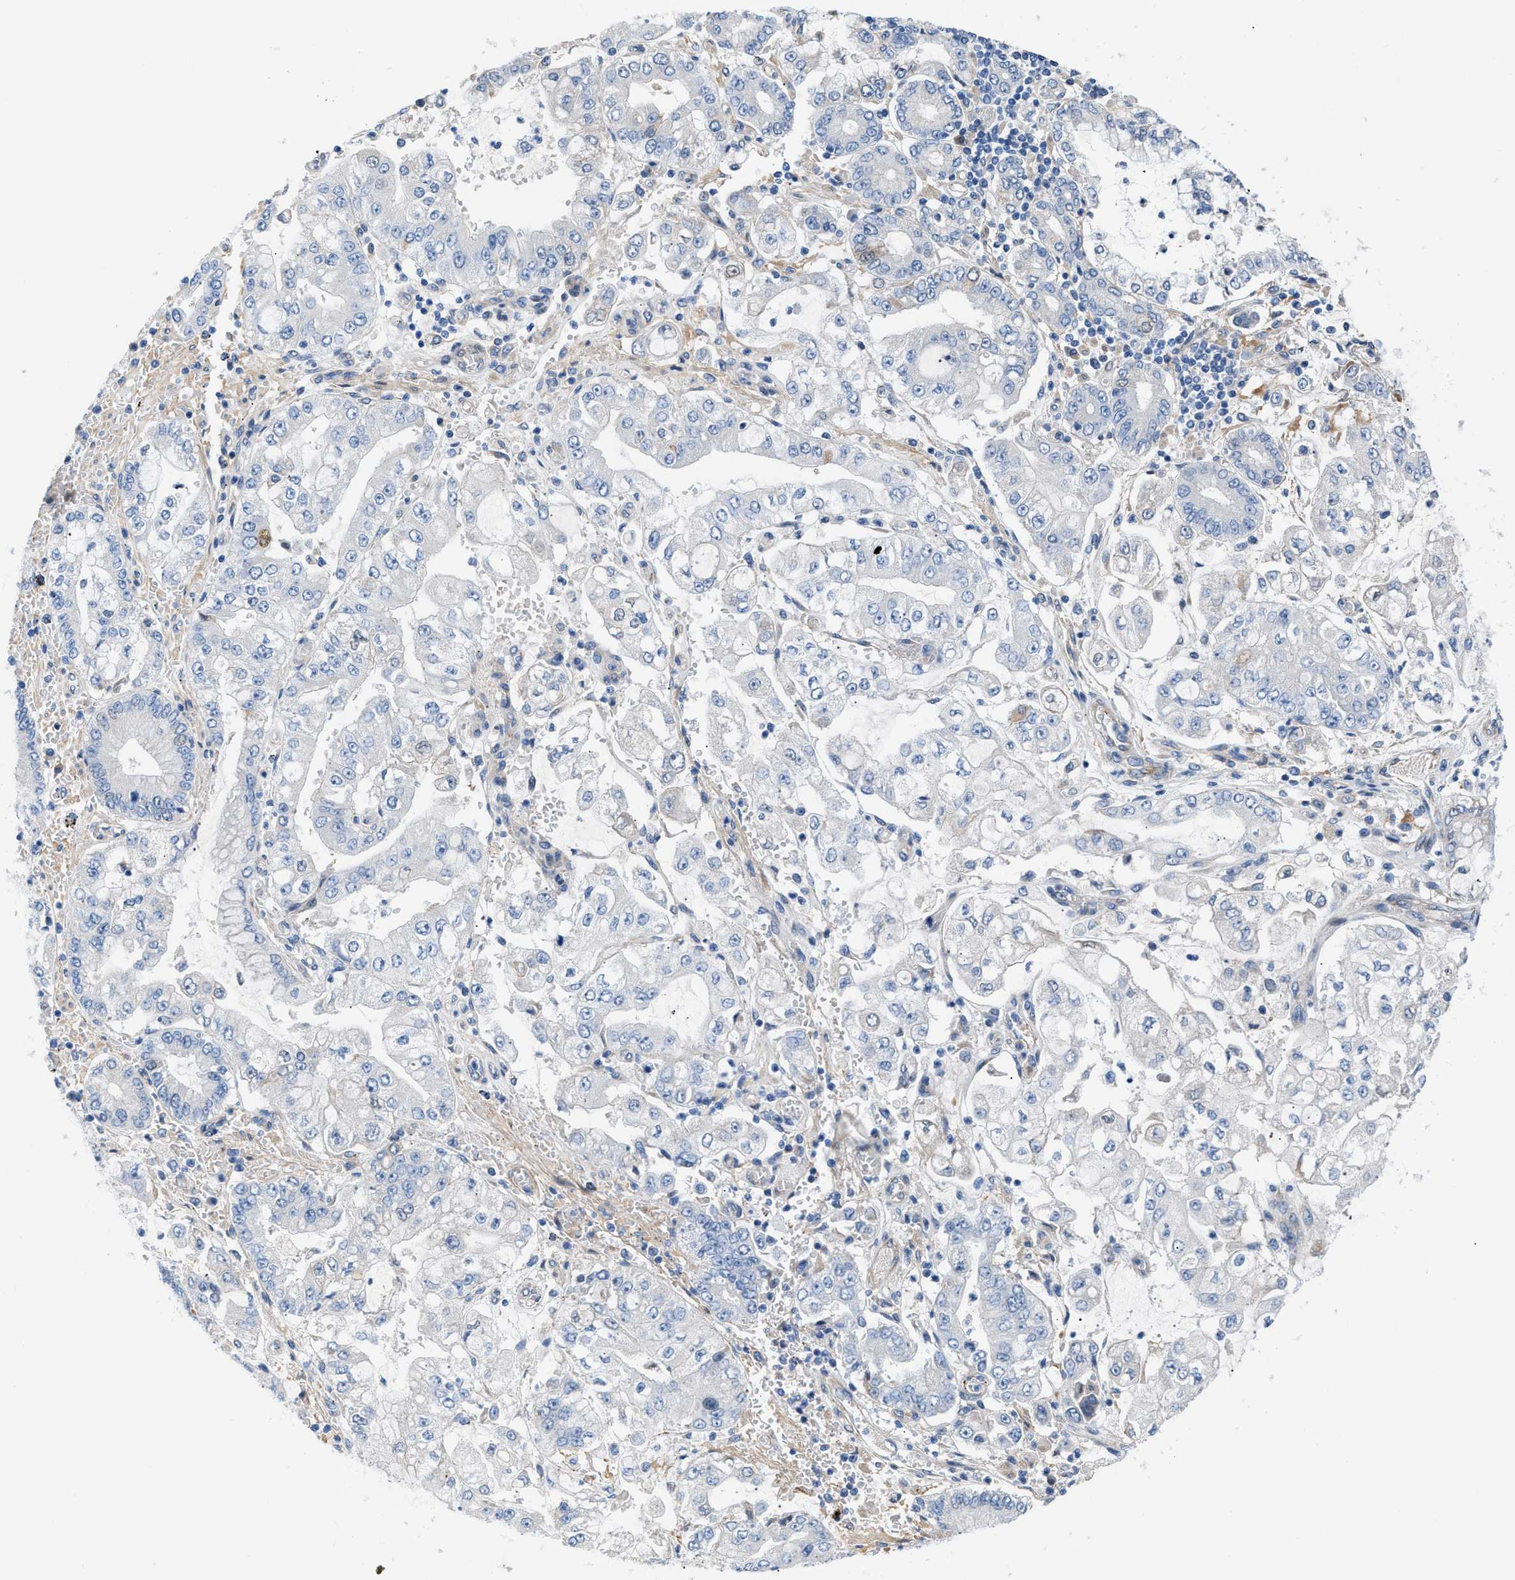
{"staining": {"intensity": "negative", "quantity": "none", "location": "none"}, "tissue": "stomach cancer", "cell_type": "Tumor cells", "image_type": "cancer", "snomed": [{"axis": "morphology", "description": "Adenocarcinoma, NOS"}, {"axis": "topography", "description": "Stomach"}], "caption": "Human stomach adenocarcinoma stained for a protein using IHC demonstrates no expression in tumor cells.", "gene": "TFPI", "patient": {"sex": "male", "age": 76}}